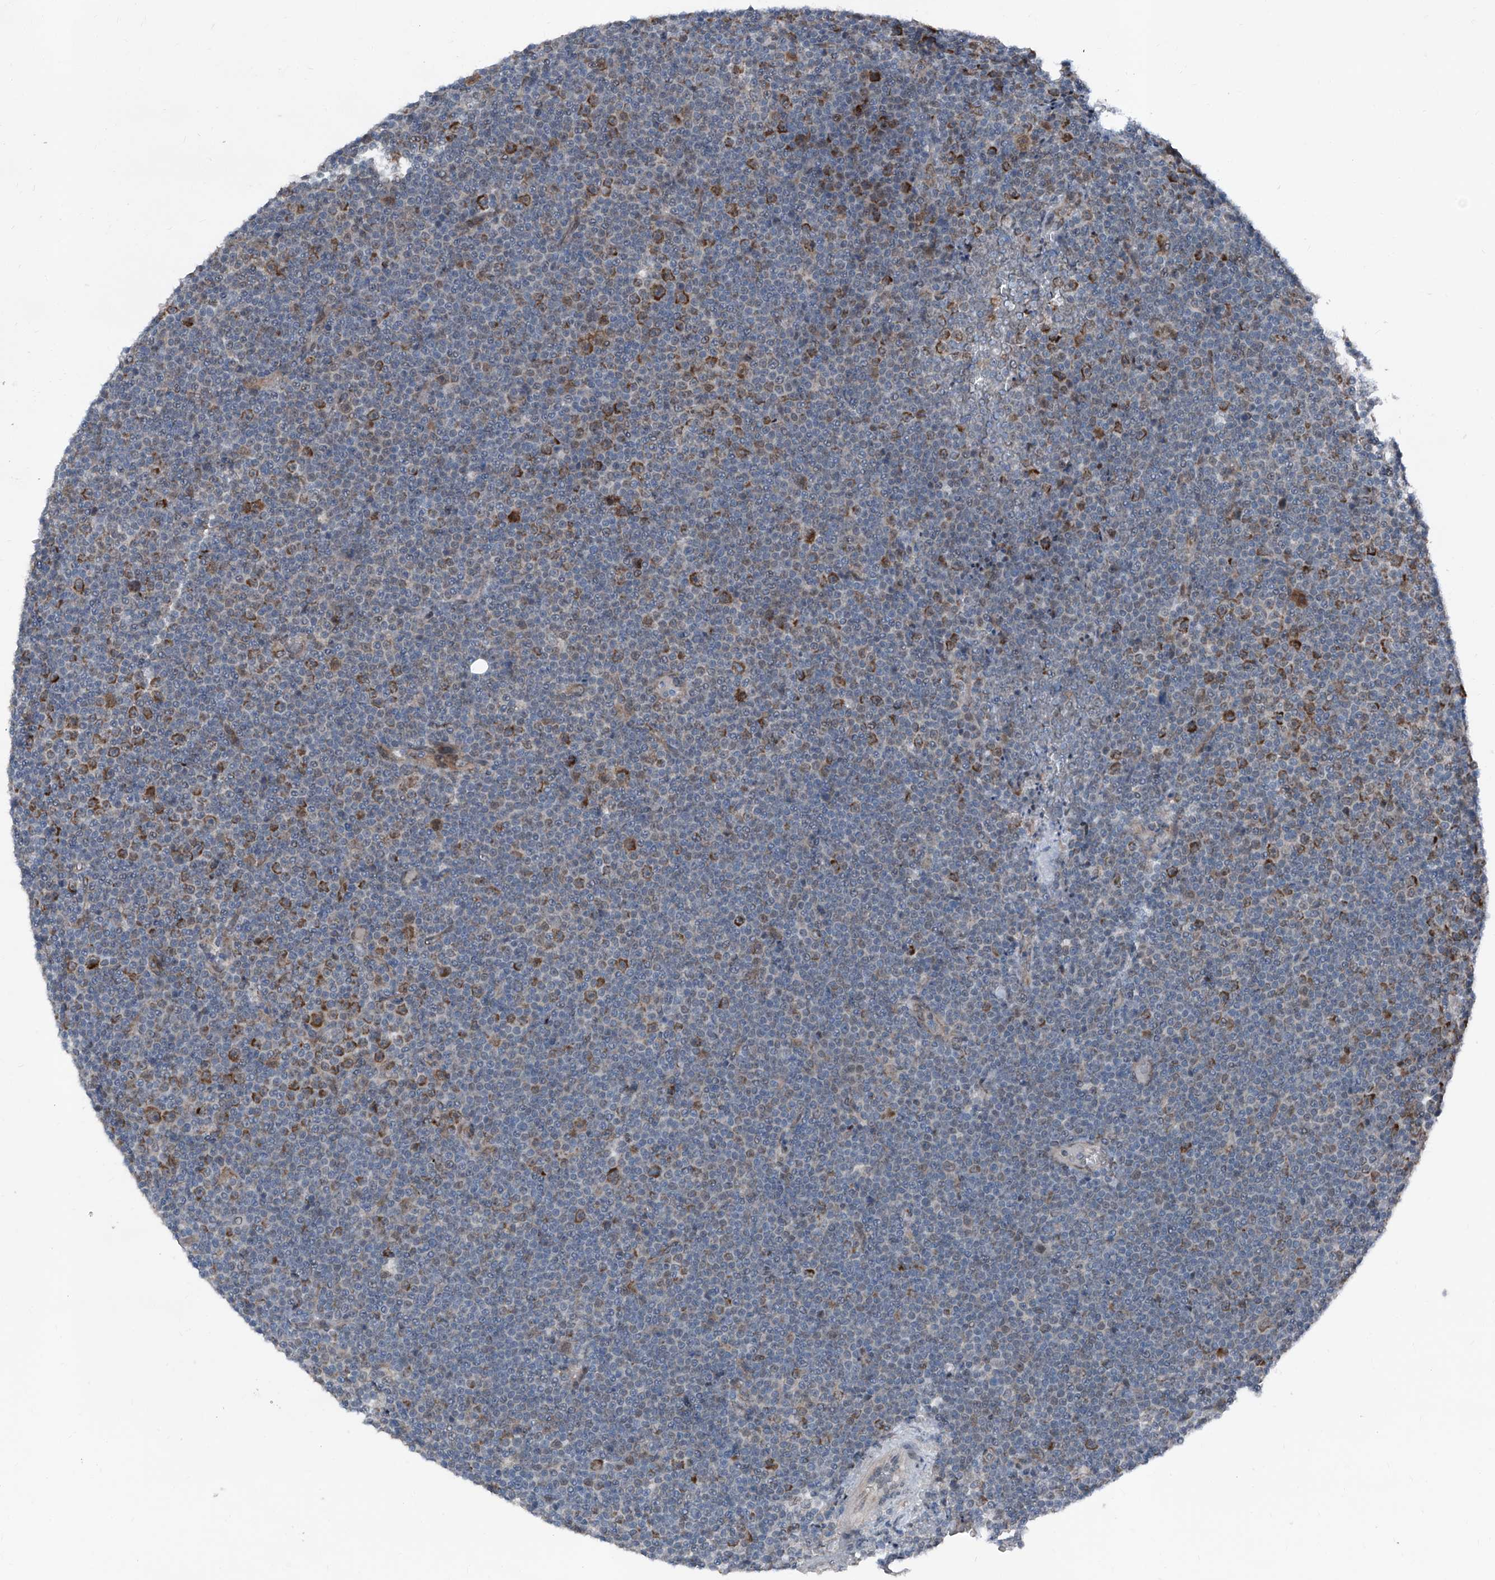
{"staining": {"intensity": "strong", "quantity": "<25%", "location": "cytoplasmic/membranous"}, "tissue": "lymphoma", "cell_type": "Tumor cells", "image_type": "cancer", "snomed": [{"axis": "morphology", "description": "Malignant lymphoma, non-Hodgkin's type, Low grade"}, {"axis": "topography", "description": "Lymph node"}], "caption": "Lymphoma was stained to show a protein in brown. There is medium levels of strong cytoplasmic/membranous positivity in about <25% of tumor cells.", "gene": "COA7", "patient": {"sex": "female", "age": 67}}